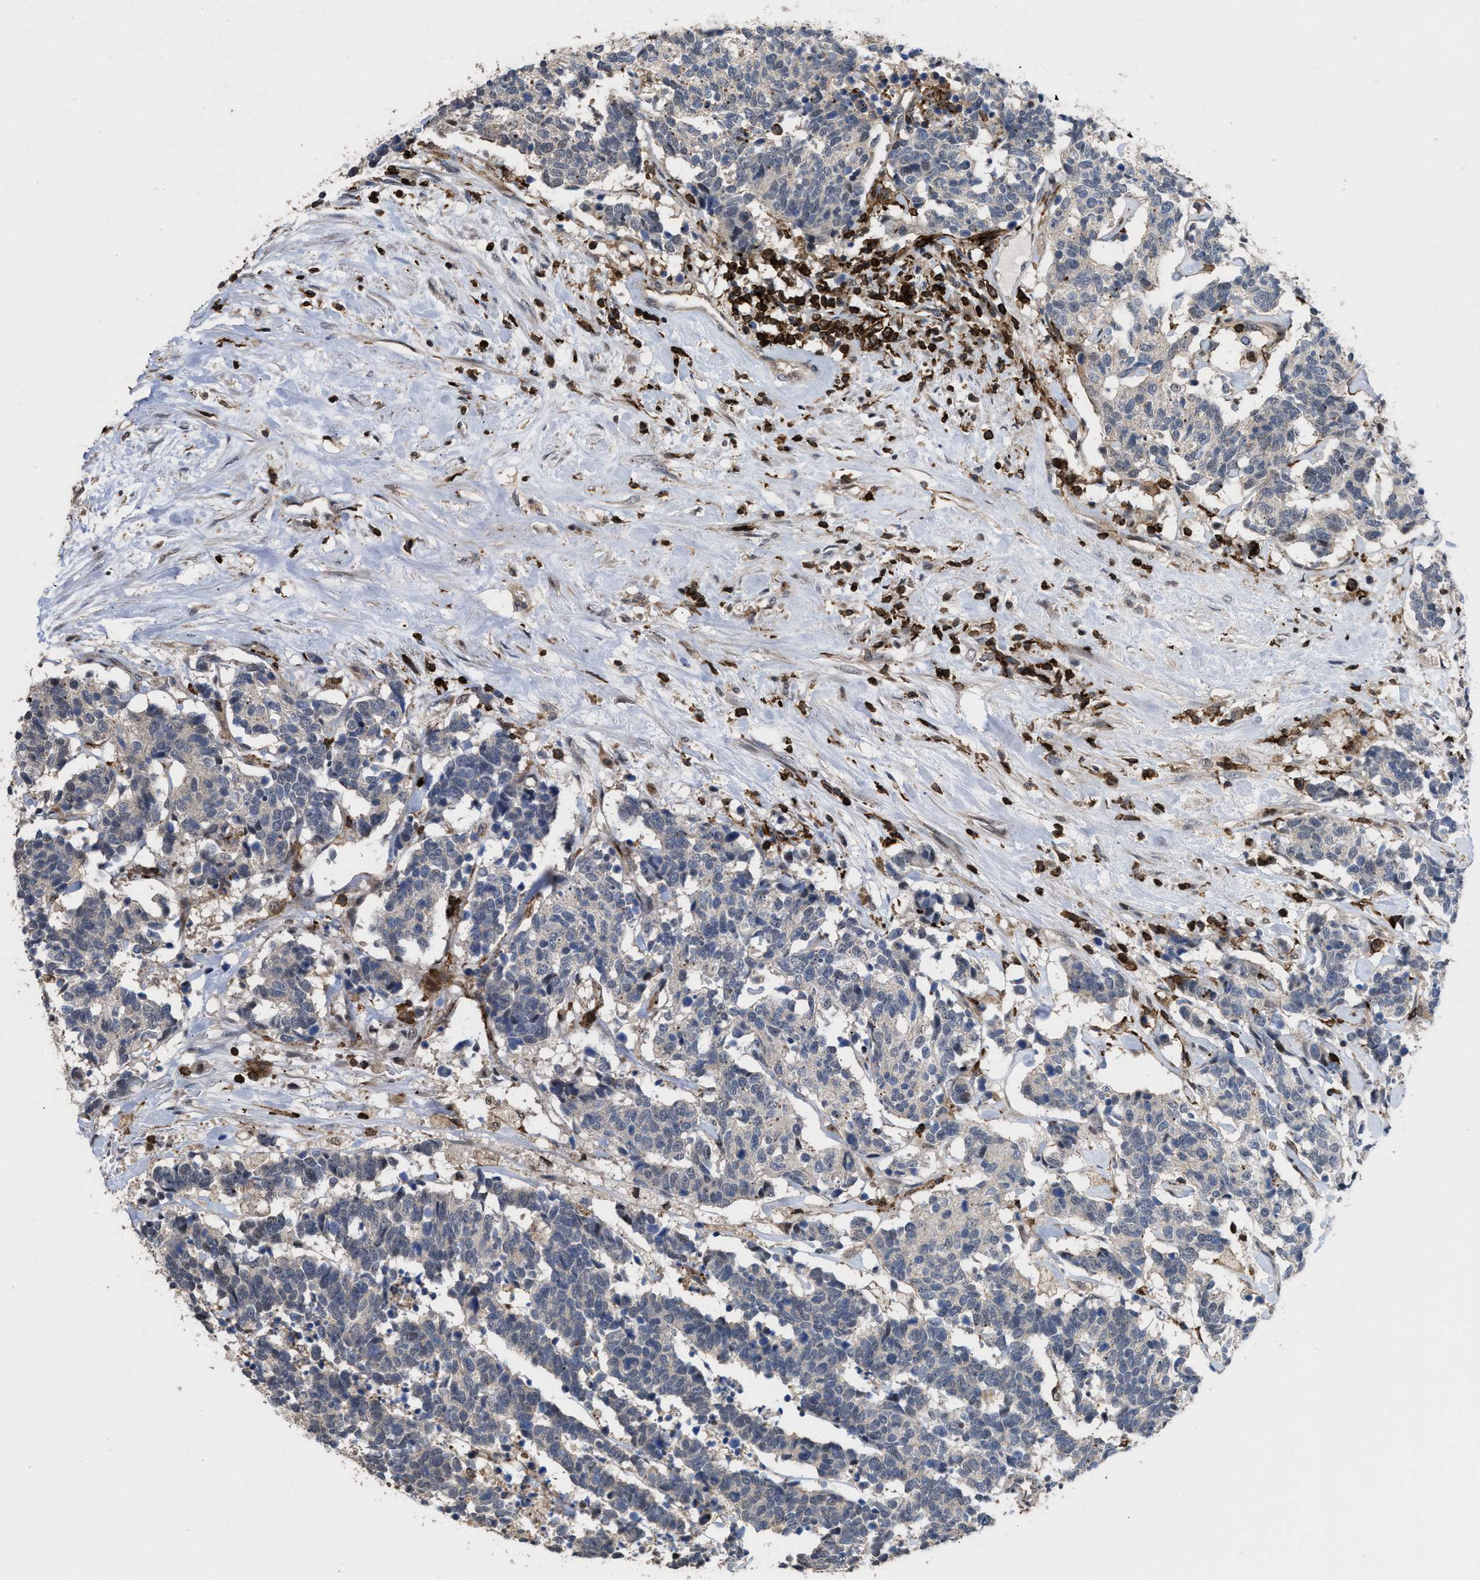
{"staining": {"intensity": "negative", "quantity": "none", "location": "none"}, "tissue": "carcinoid", "cell_type": "Tumor cells", "image_type": "cancer", "snomed": [{"axis": "morphology", "description": "Carcinoma, NOS"}, {"axis": "morphology", "description": "Carcinoid, malignant, NOS"}, {"axis": "topography", "description": "Urinary bladder"}], "caption": "The histopathology image displays no significant staining in tumor cells of carcinoid. (Stains: DAB IHC with hematoxylin counter stain, Microscopy: brightfield microscopy at high magnification).", "gene": "PTPRE", "patient": {"sex": "male", "age": 57}}